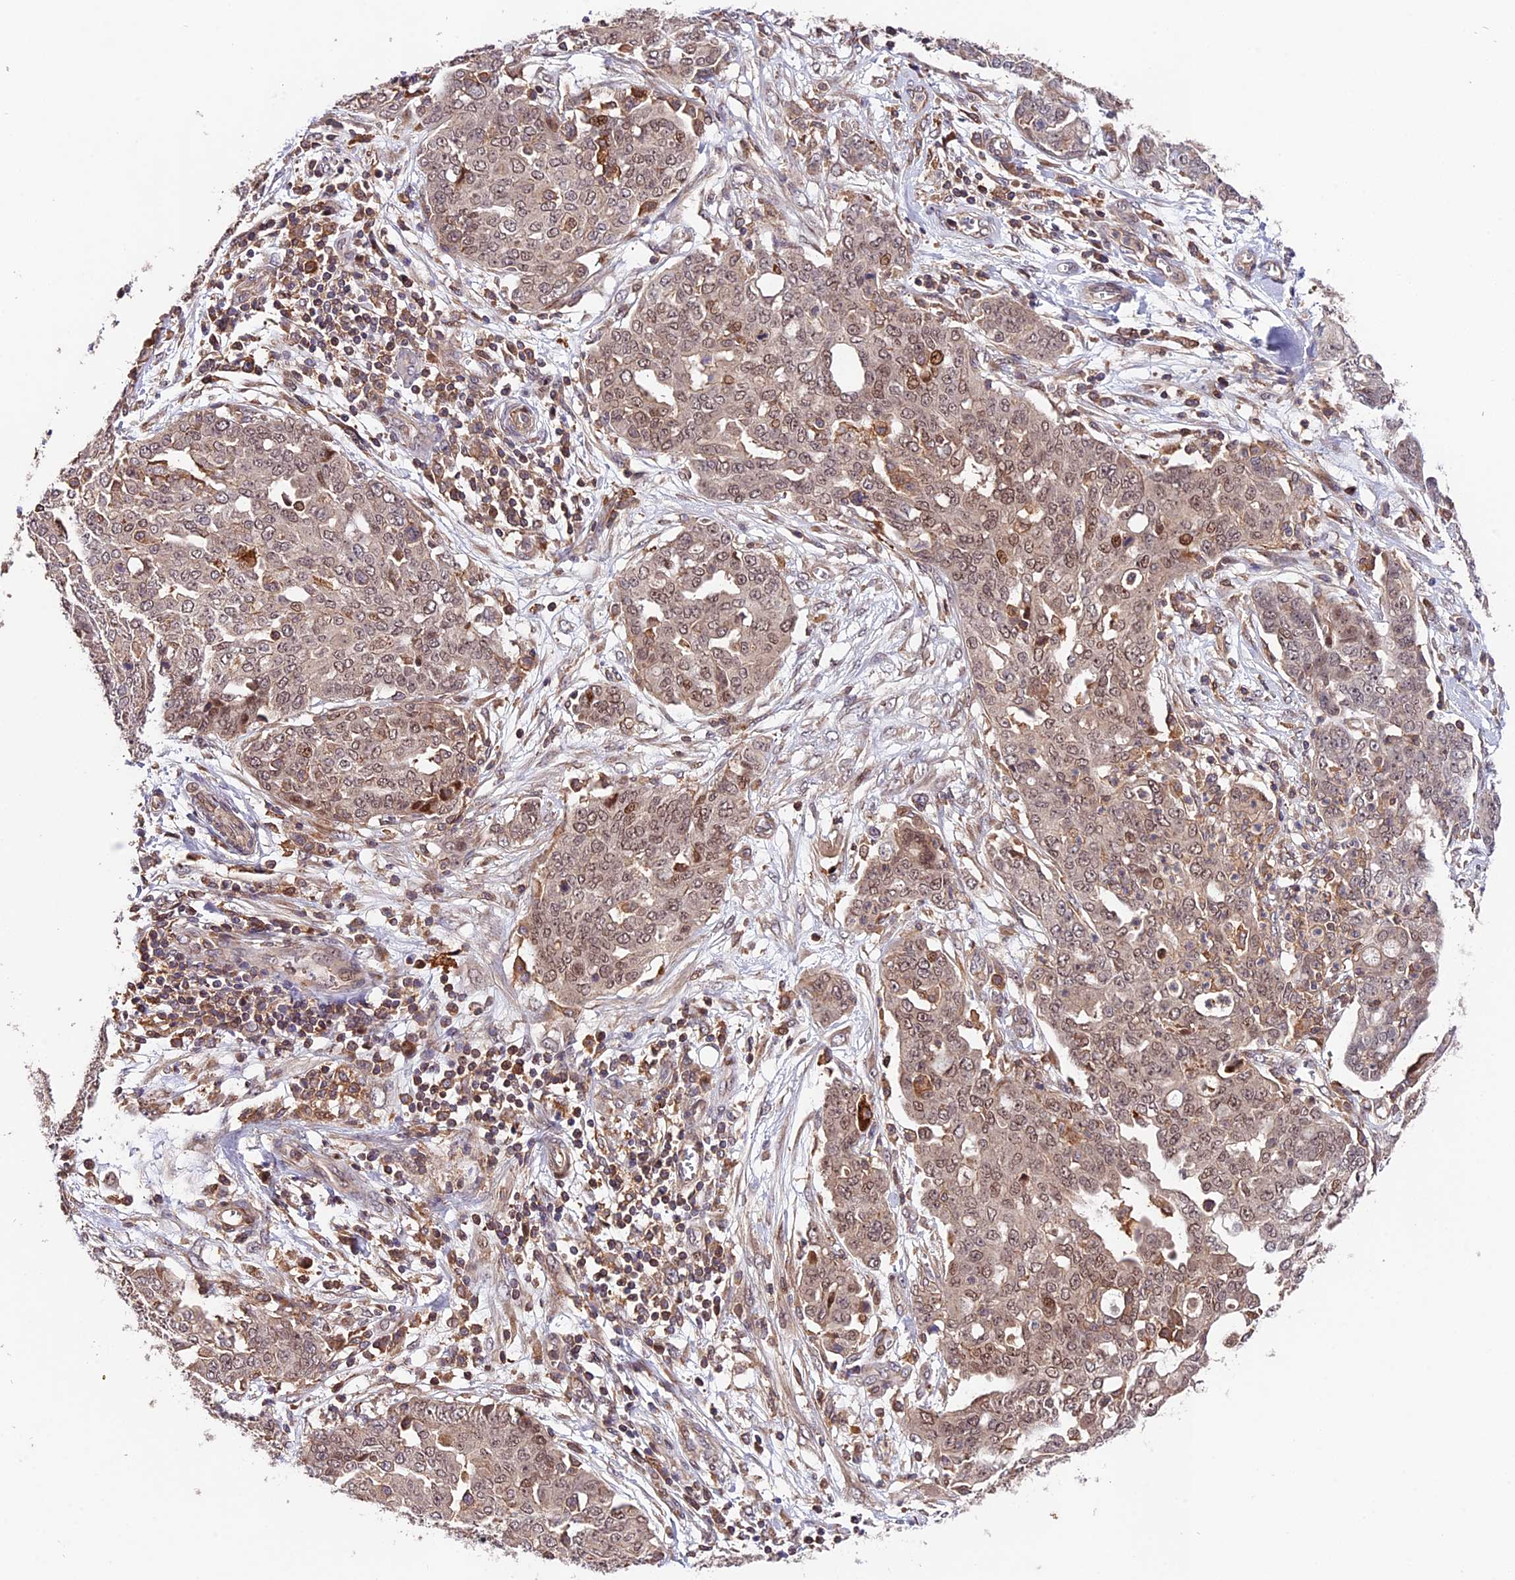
{"staining": {"intensity": "weak", "quantity": "25%-75%", "location": "cytoplasmic/membranous,nuclear"}, "tissue": "ovarian cancer", "cell_type": "Tumor cells", "image_type": "cancer", "snomed": [{"axis": "morphology", "description": "Cystadenocarcinoma, serous, NOS"}, {"axis": "topography", "description": "Soft tissue"}, {"axis": "topography", "description": "Ovary"}], "caption": "Serous cystadenocarcinoma (ovarian) stained with immunohistochemistry exhibits weak cytoplasmic/membranous and nuclear staining in approximately 25%-75% of tumor cells. (DAB IHC, brown staining for protein, blue staining for nuclei).", "gene": "CACNA1H", "patient": {"sex": "female", "age": 57}}